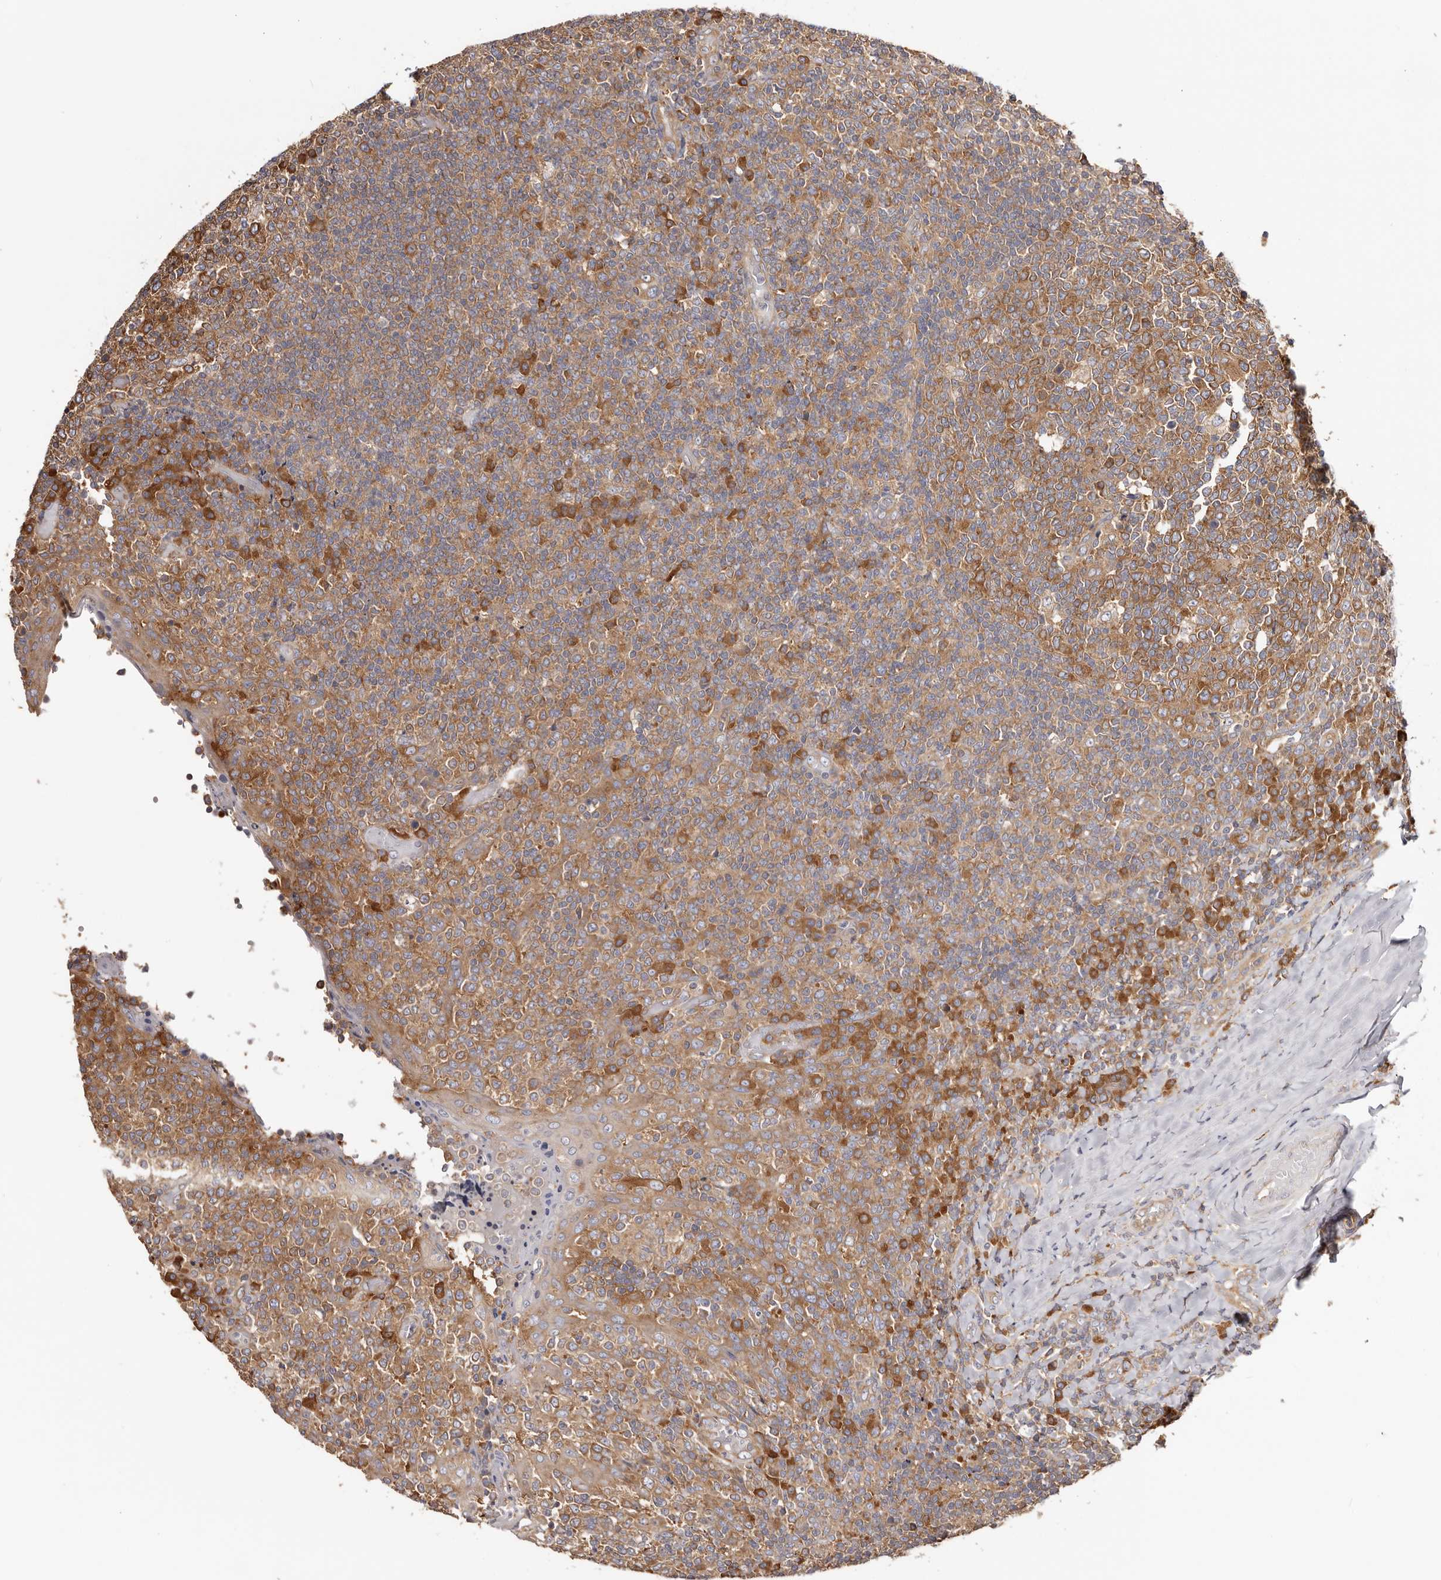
{"staining": {"intensity": "strong", "quantity": ">75%", "location": "cytoplasmic/membranous"}, "tissue": "tonsil", "cell_type": "Germinal center cells", "image_type": "normal", "snomed": [{"axis": "morphology", "description": "Normal tissue, NOS"}, {"axis": "topography", "description": "Tonsil"}], "caption": "Protein staining of normal tonsil shows strong cytoplasmic/membranous positivity in about >75% of germinal center cells. (Brightfield microscopy of DAB IHC at high magnification).", "gene": "EPRS1", "patient": {"sex": "female", "age": 19}}